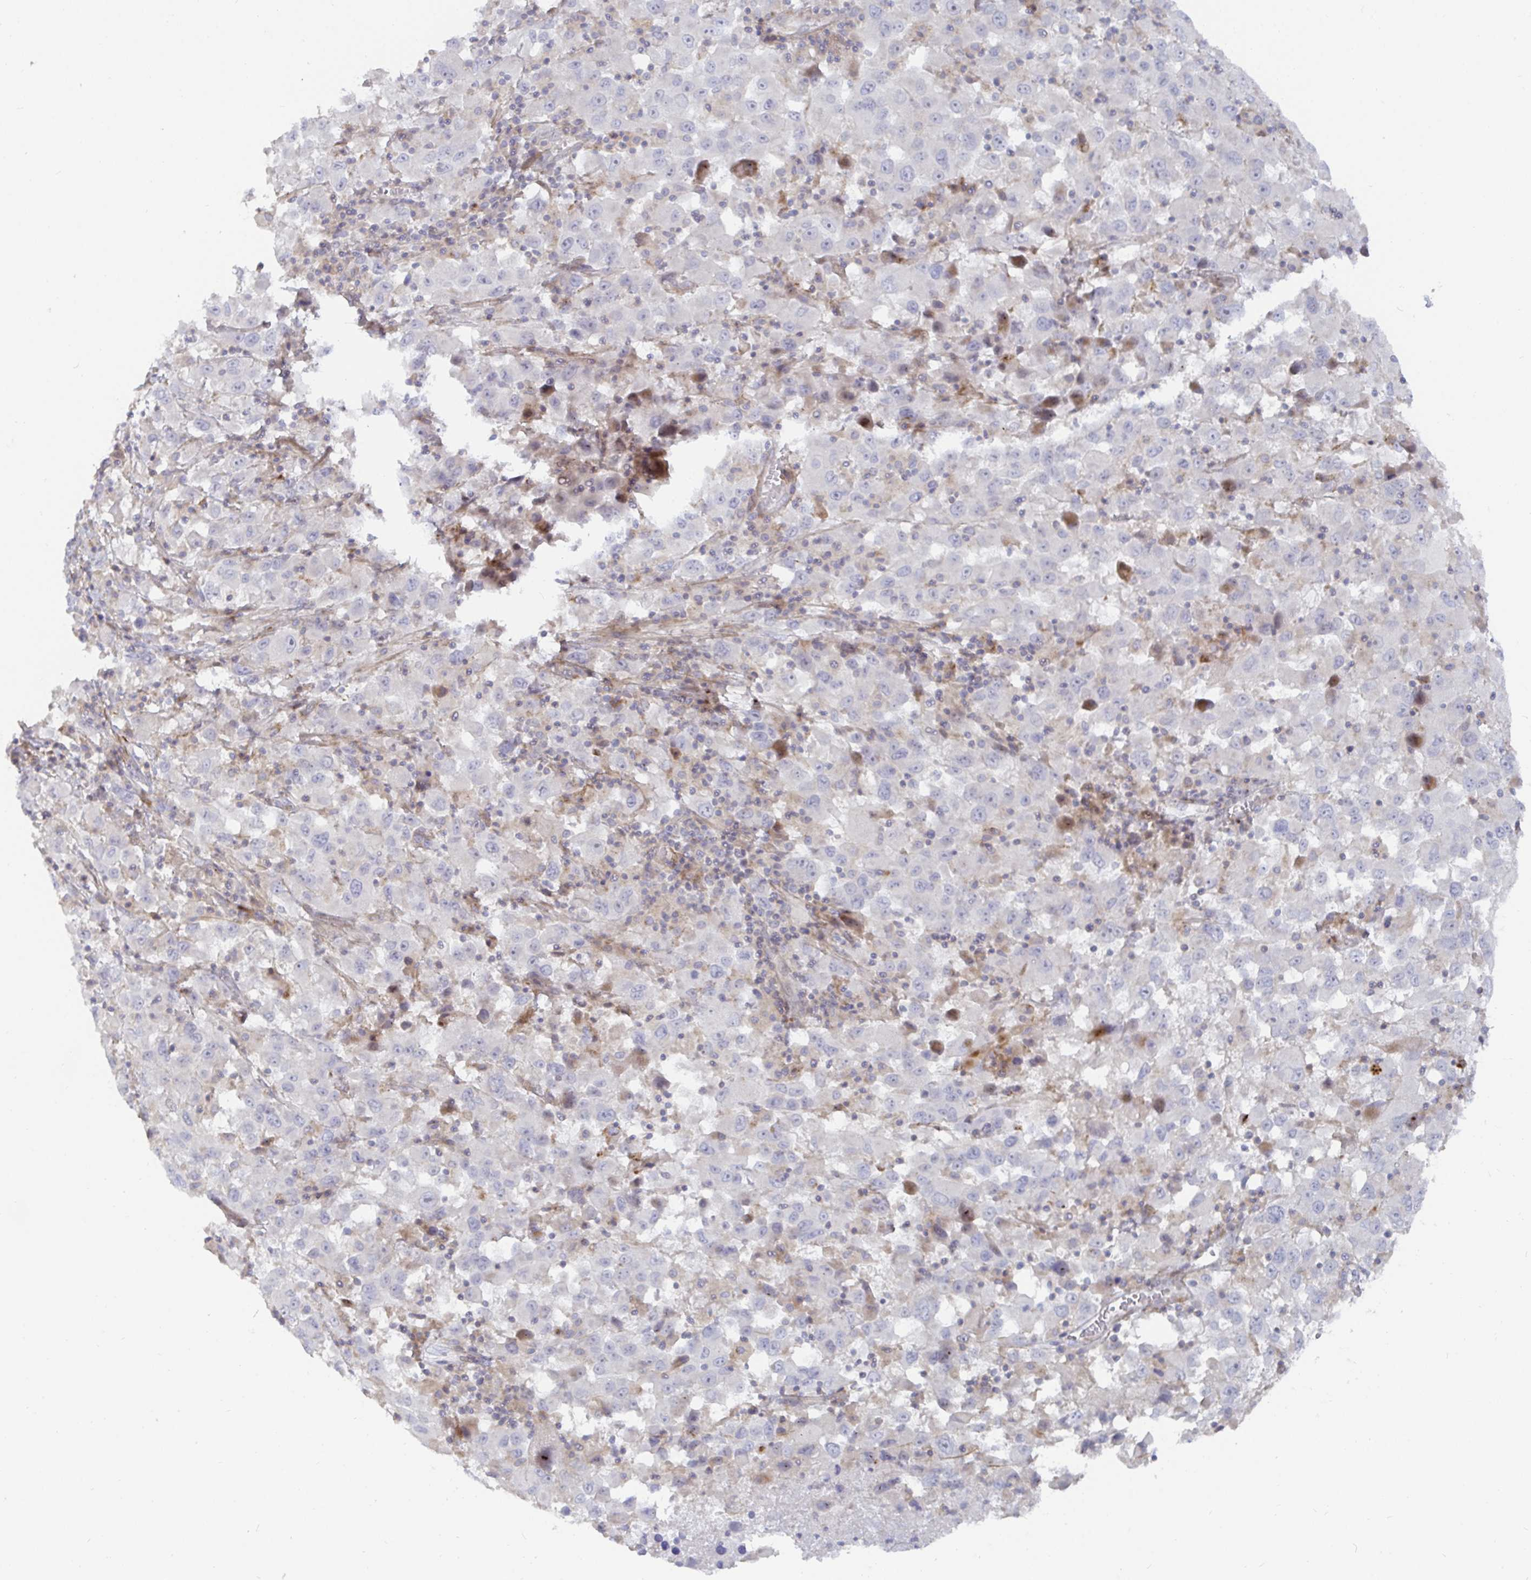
{"staining": {"intensity": "negative", "quantity": "none", "location": "none"}, "tissue": "melanoma", "cell_type": "Tumor cells", "image_type": "cancer", "snomed": [{"axis": "morphology", "description": "Malignant melanoma, Metastatic site"}, {"axis": "topography", "description": "Soft tissue"}], "caption": "Tumor cells show no significant protein positivity in melanoma.", "gene": "SSH2", "patient": {"sex": "male", "age": 50}}